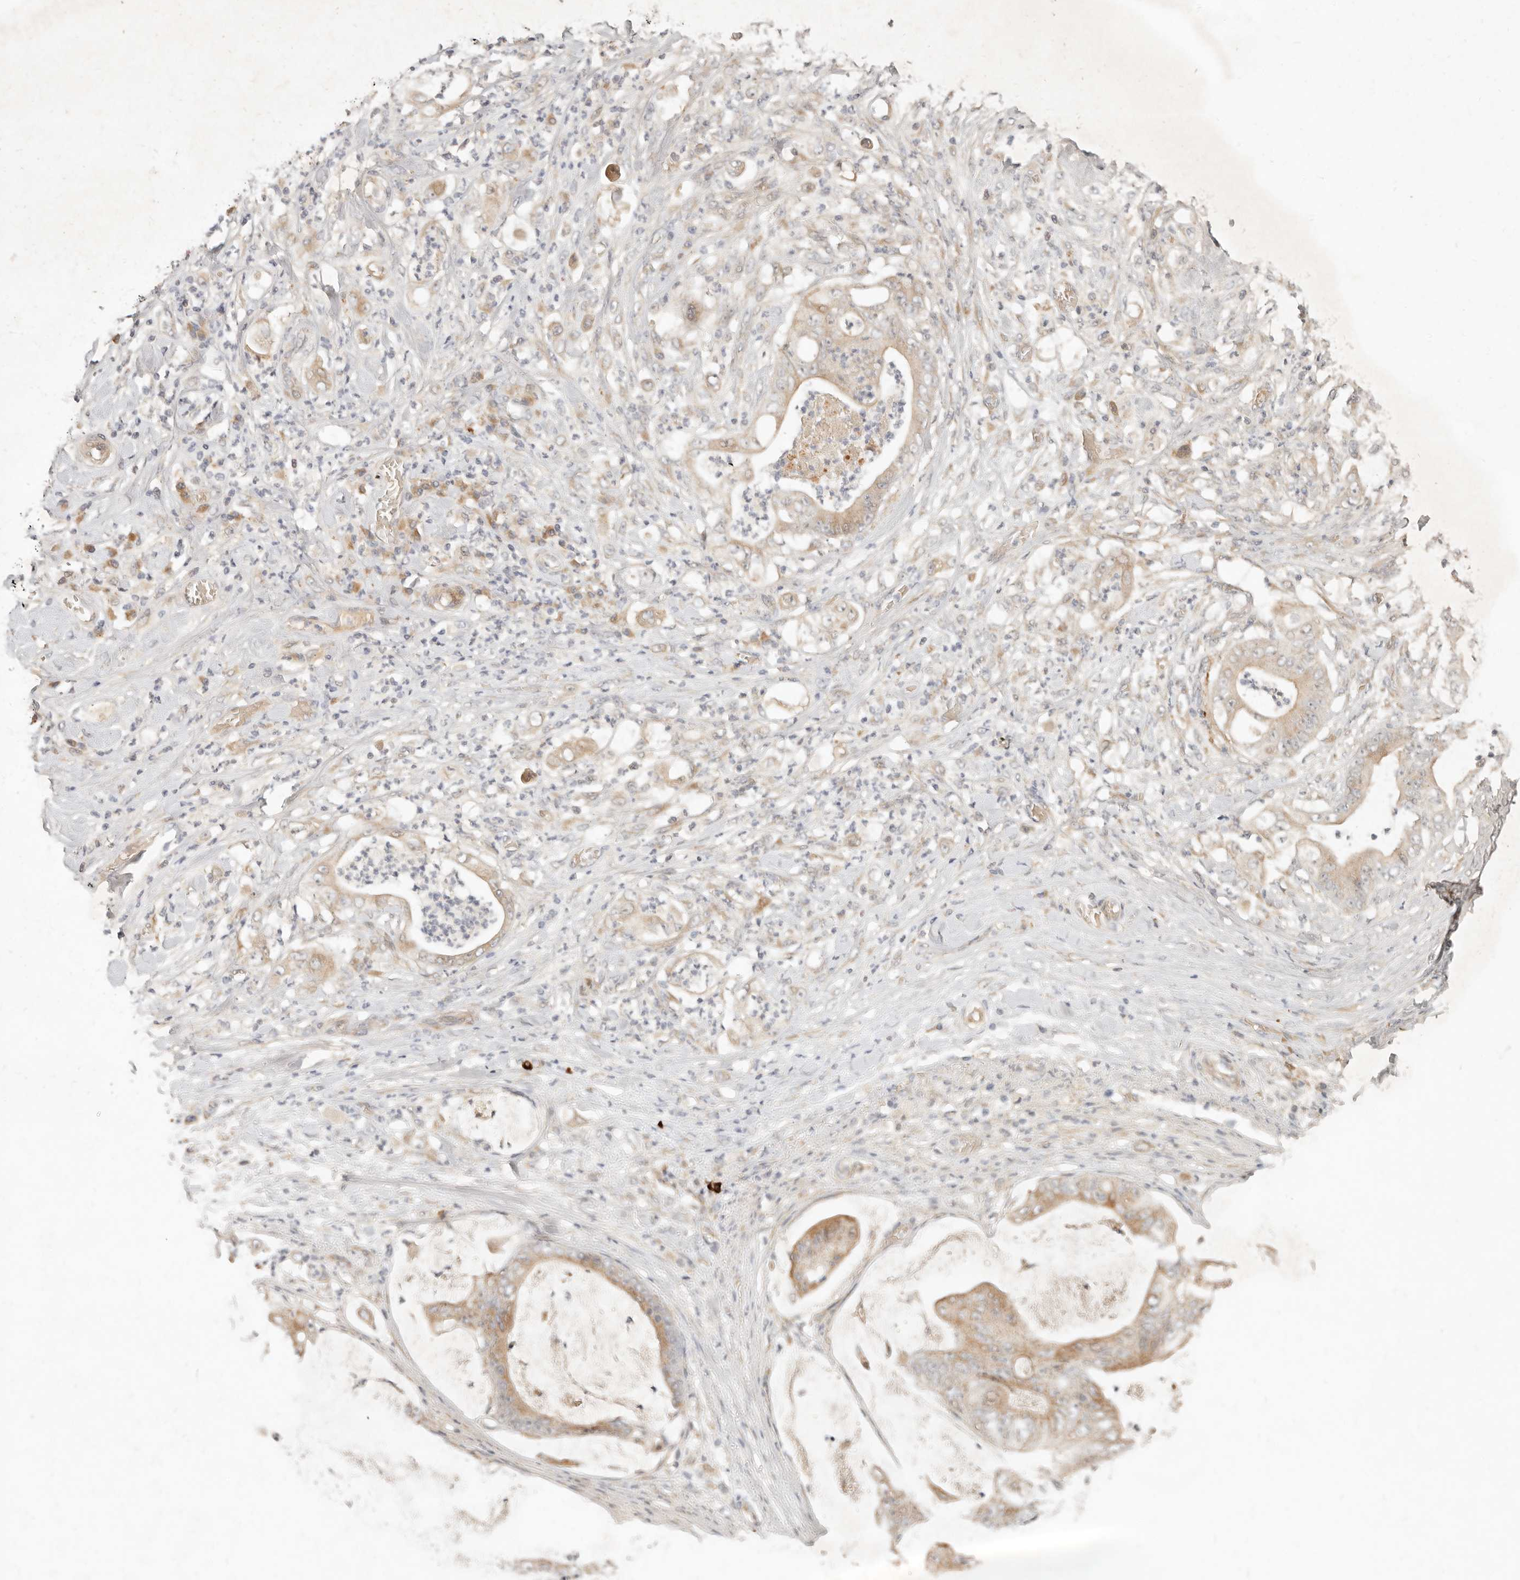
{"staining": {"intensity": "moderate", "quantity": ">75%", "location": "cytoplasmic/membranous"}, "tissue": "stomach cancer", "cell_type": "Tumor cells", "image_type": "cancer", "snomed": [{"axis": "morphology", "description": "Adenocarcinoma, NOS"}, {"axis": "topography", "description": "Stomach"}], "caption": "Brown immunohistochemical staining in adenocarcinoma (stomach) shows moderate cytoplasmic/membranous expression in about >75% of tumor cells.", "gene": "UBXN11", "patient": {"sex": "female", "age": 73}}